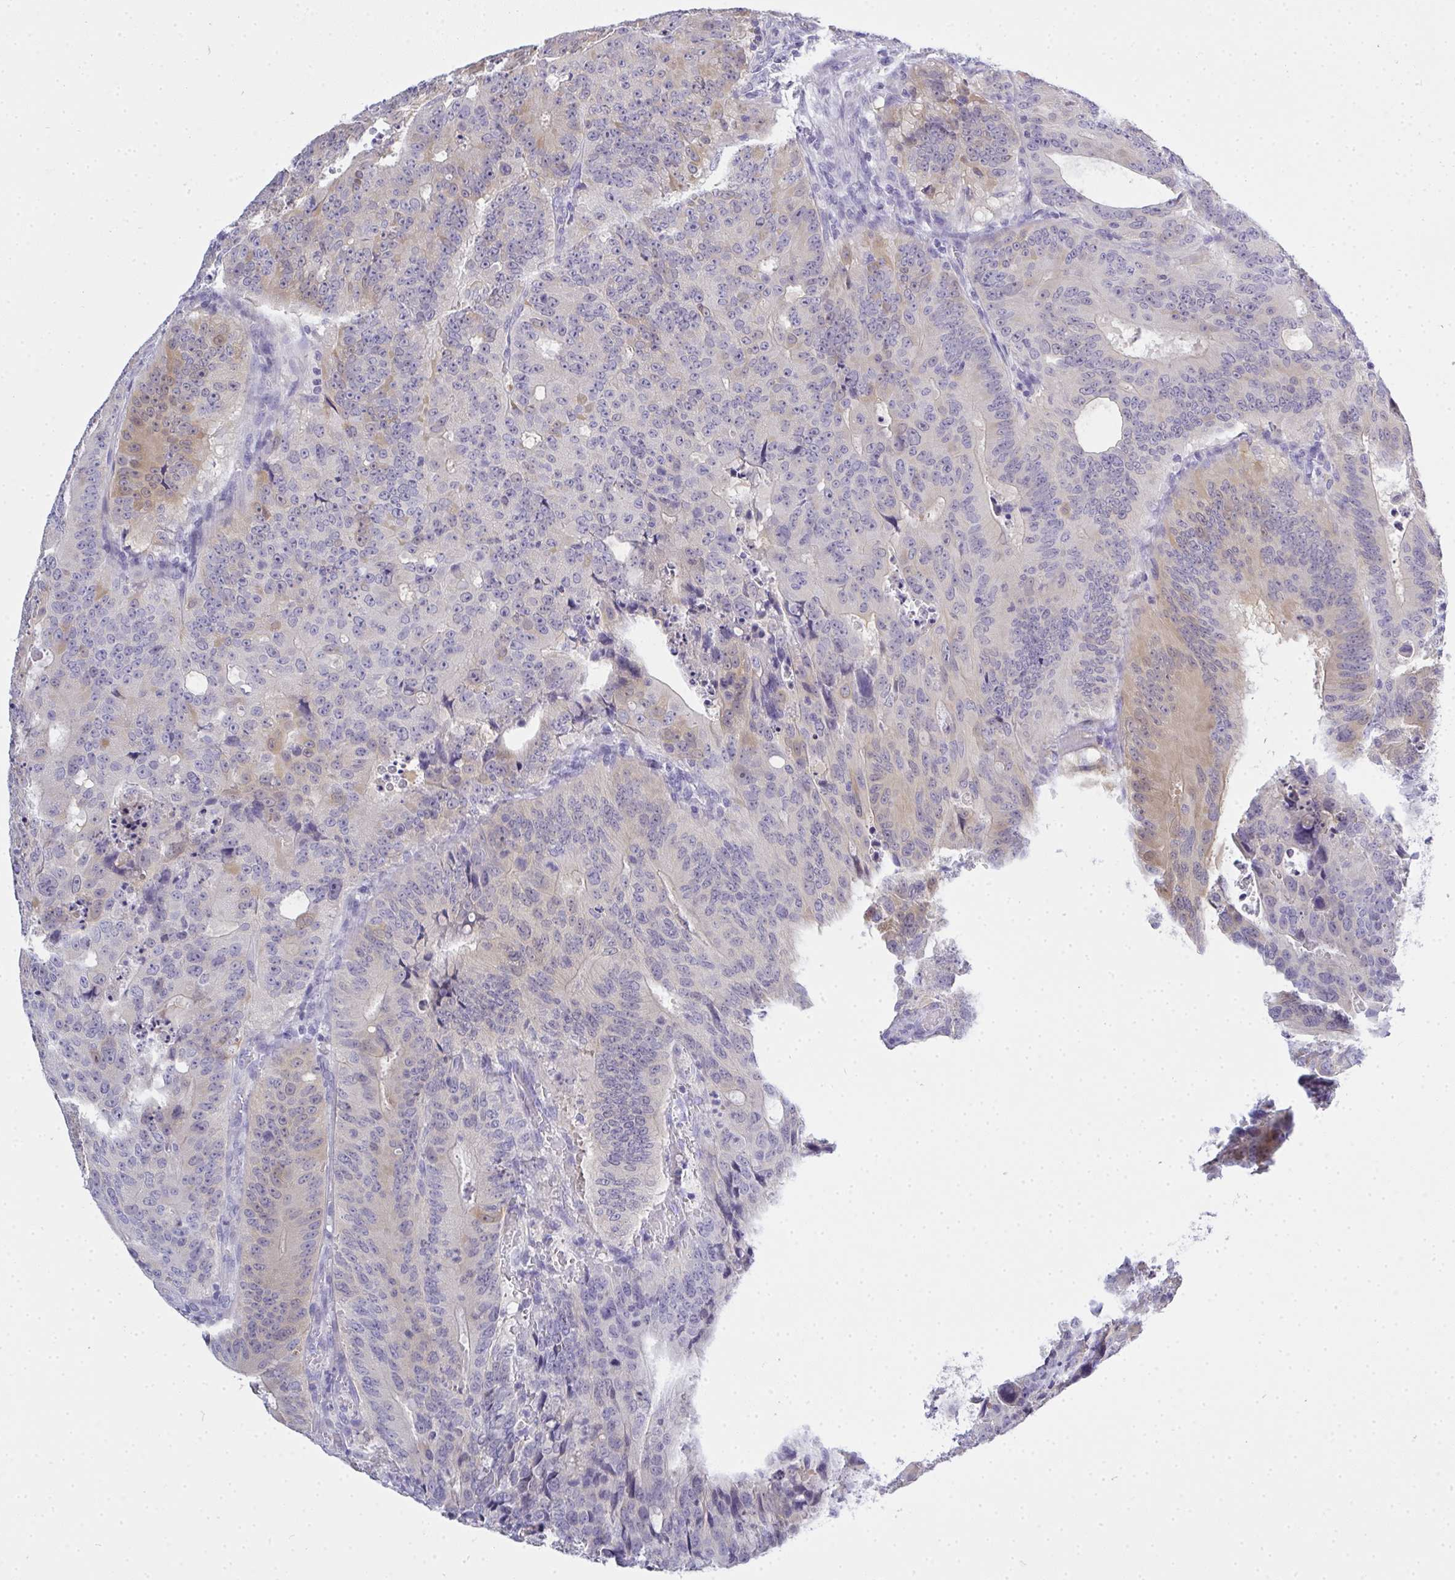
{"staining": {"intensity": "weak", "quantity": "<25%", "location": "cytoplasmic/membranous"}, "tissue": "colorectal cancer", "cell_type": "Tumor cells", "image_type": "cancer", "snomed": [{"axis": "morphology", "description": "Adenocarcinoma, NOS"}, {"axis": "topography", "description": "Colon"}], "caption": "A high-resolution histopathology image shows immunohistochemistry staining of adenocarcinoma (colorectal), which exhibits no significant positivity in tumor cells.", "gene": "GSDMB", "patient": {"sex": "male", "age": 62}}